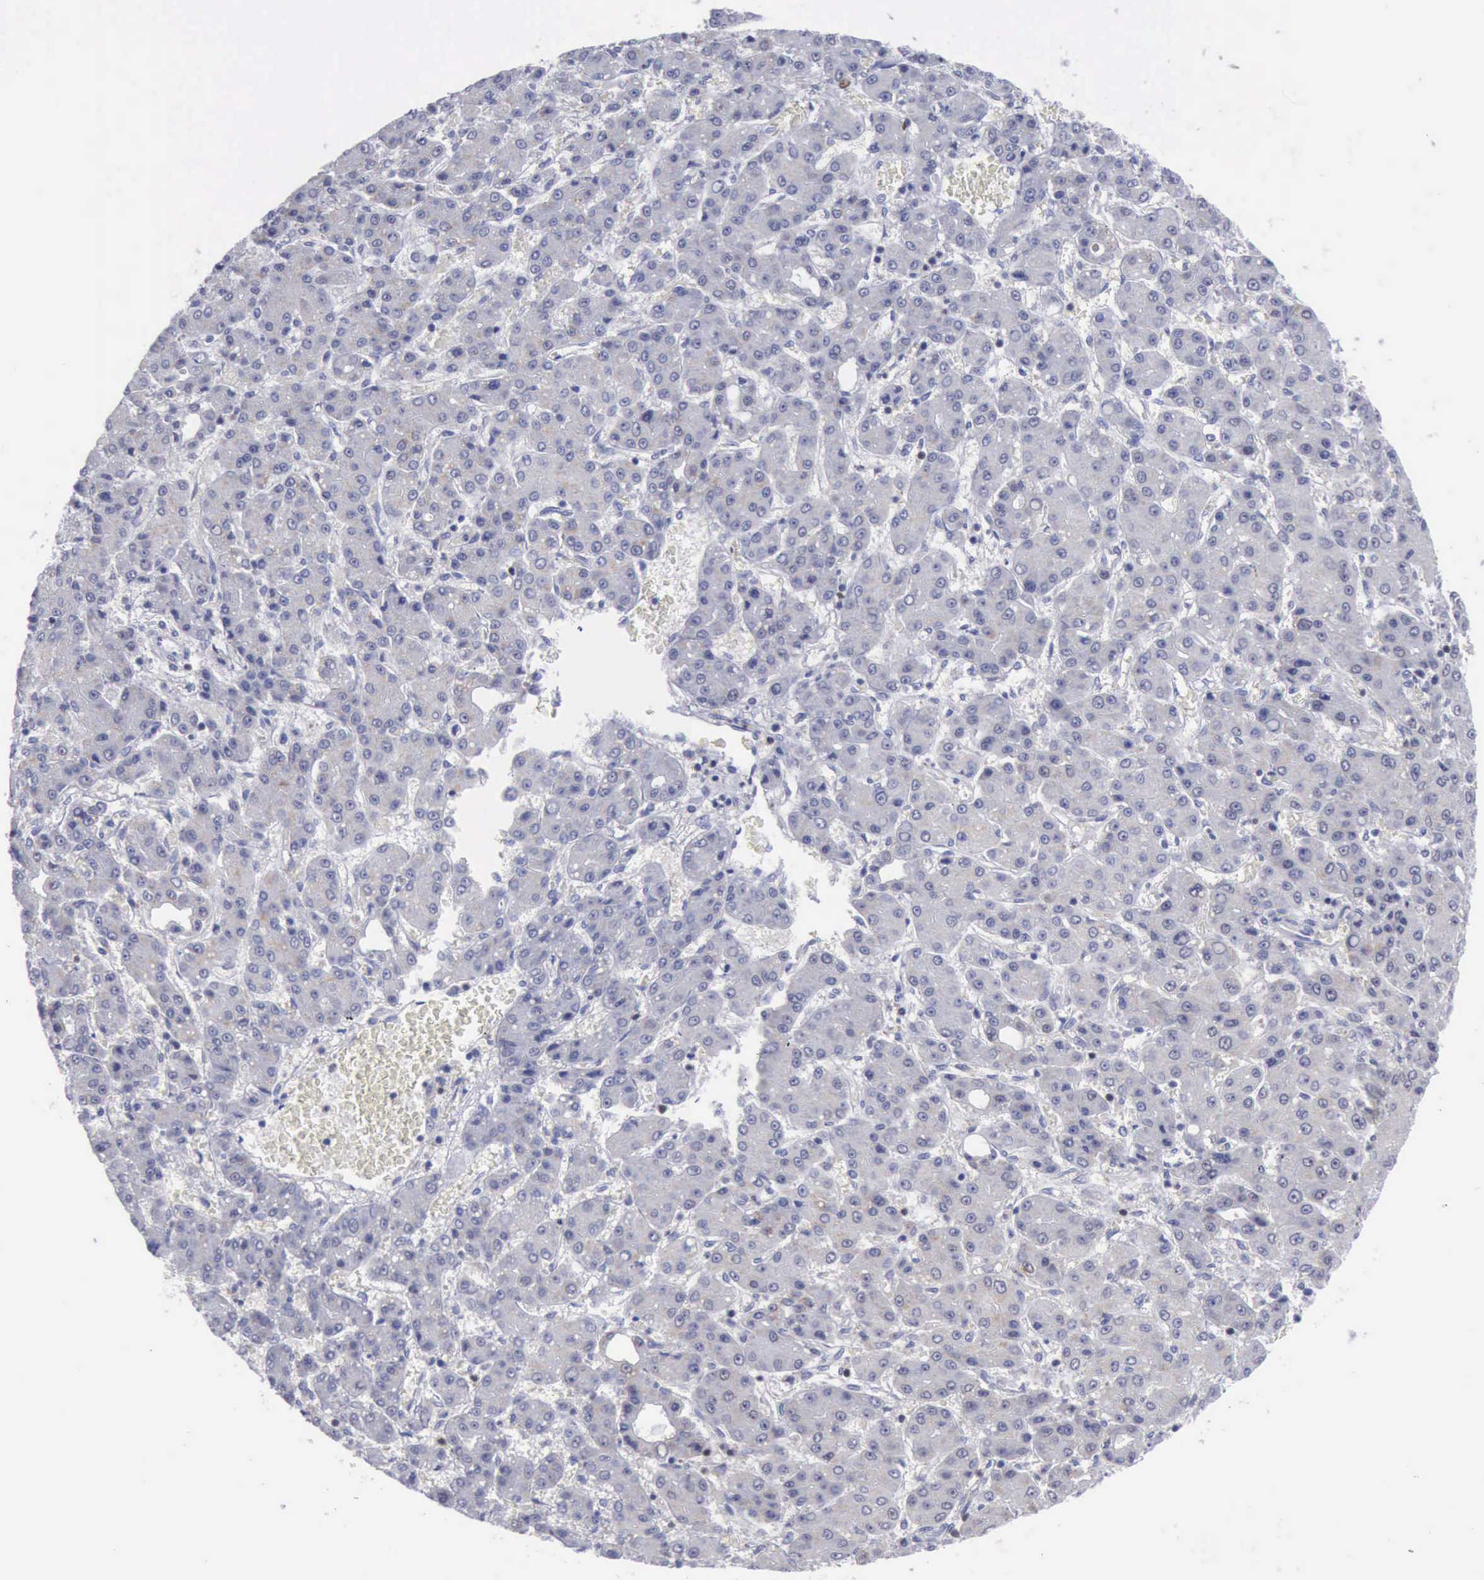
{"staining": {"intensity": "negative", "quantity": "none", "location": "none"}, "tissue": "liver cancer", "cell_type": "Tumor cells", "image_type": "cancer", "snomed": [{"axis": "morphology", "description": "Carcinoma, Hepatocellular, NOS"}, {"axis": "topography", "description": "Liver"}], "caption": "An image of liver cancer (hepatocellular carcinoma) stained for a protein demonstrates no brown staining in tumor cells. Nuclei are stained in blue.", "gene": "SATB2", "patient": {"sex": "male", "age": 69}}